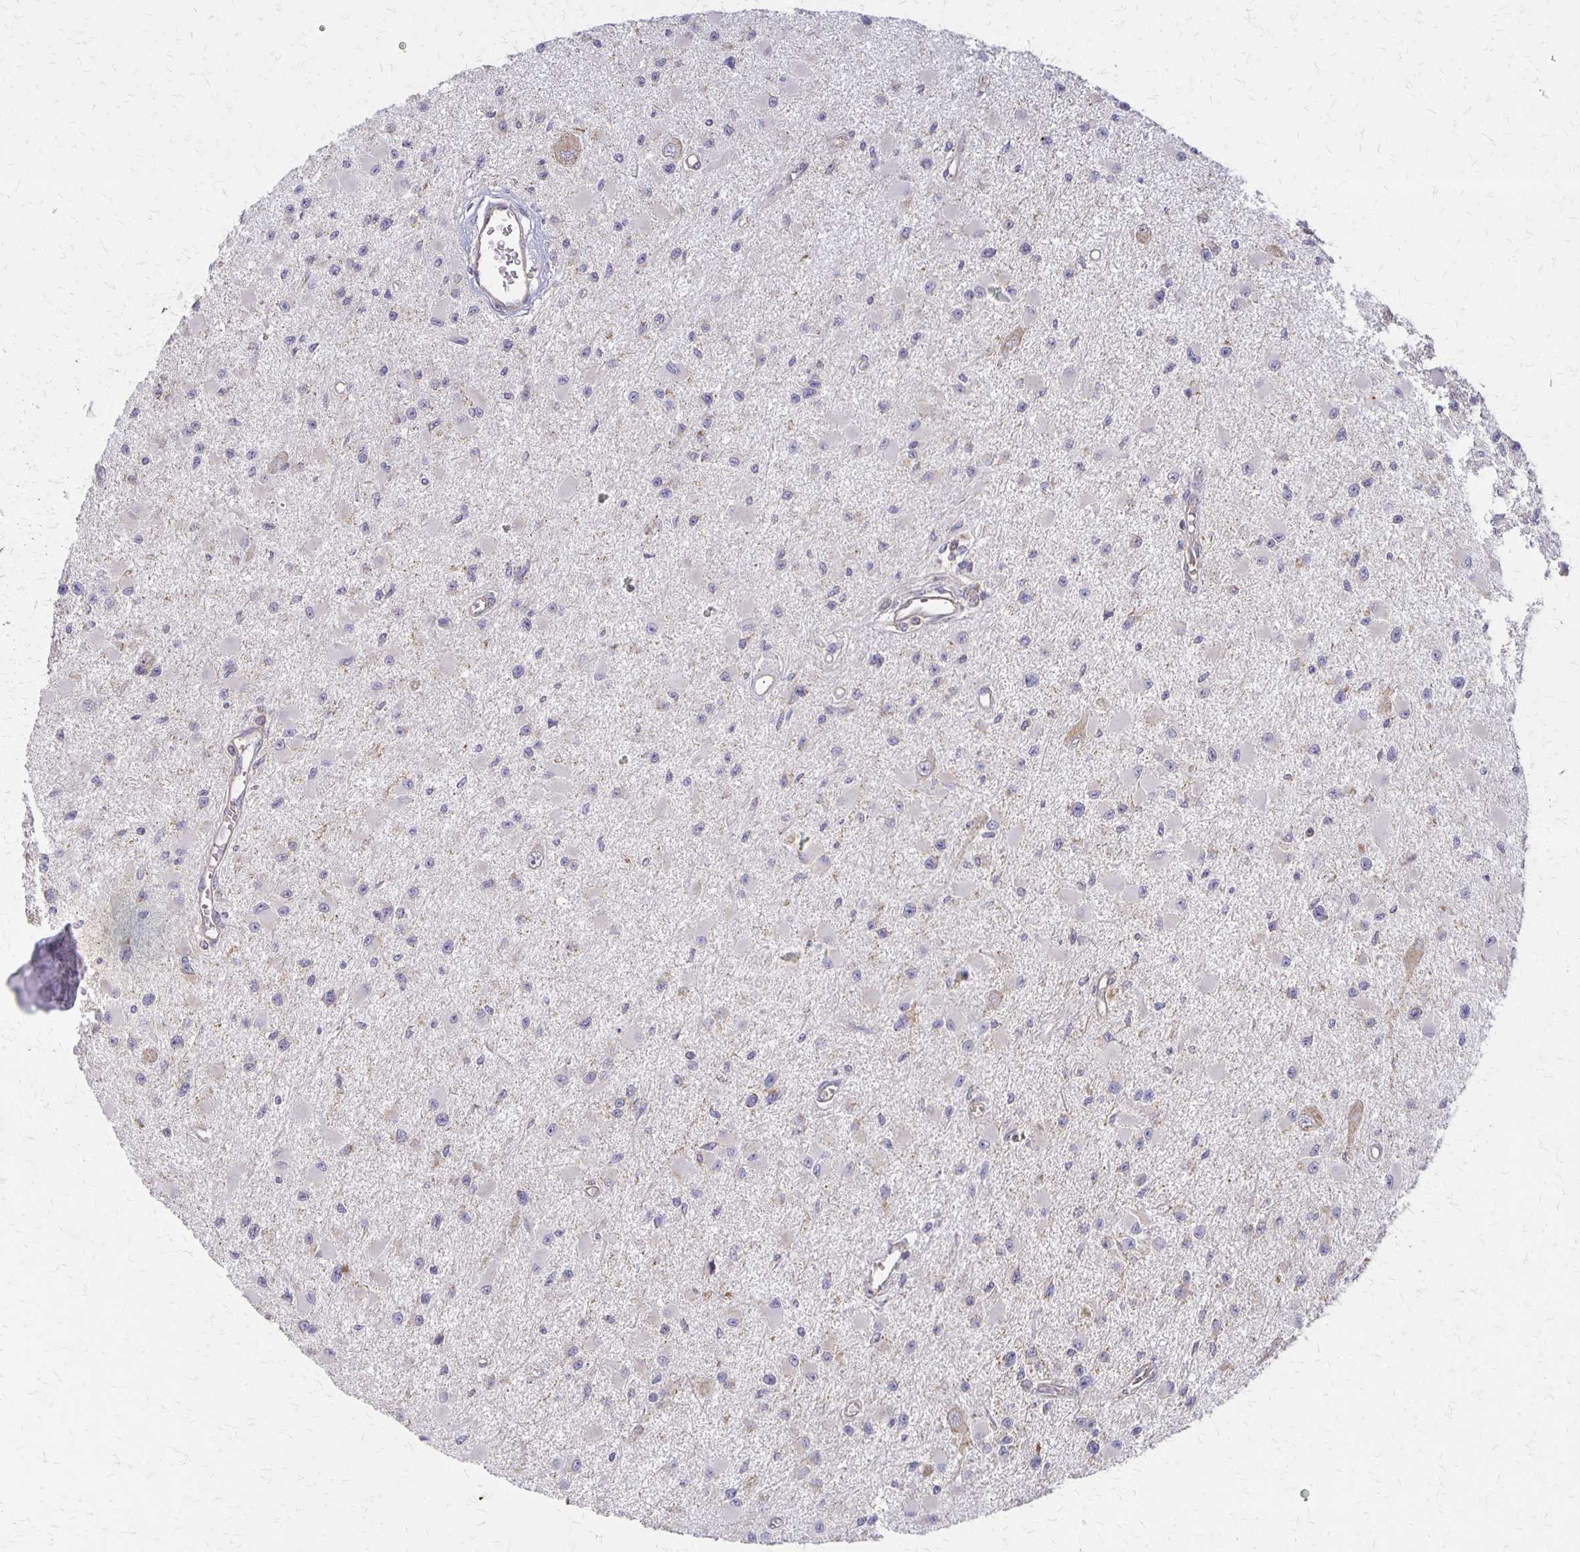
{"staining": {"intensity": "negative", "quantity": "none", "location": "none"}, "tissue": "glioma", "cell_type": "Tumor cells", "image_type": "cancer", "snomed": [{"axis": "morphology", "description": "Glioma, malignant, High grade"}, {"axis": "topography", "description": "Brain"}], "caption": "Immunohistochemistry (IHC) of glioma displays no expression in tumor cells.", "gene": "EIF4EBP2", "patient": {"sex": "male", "age": 54}}